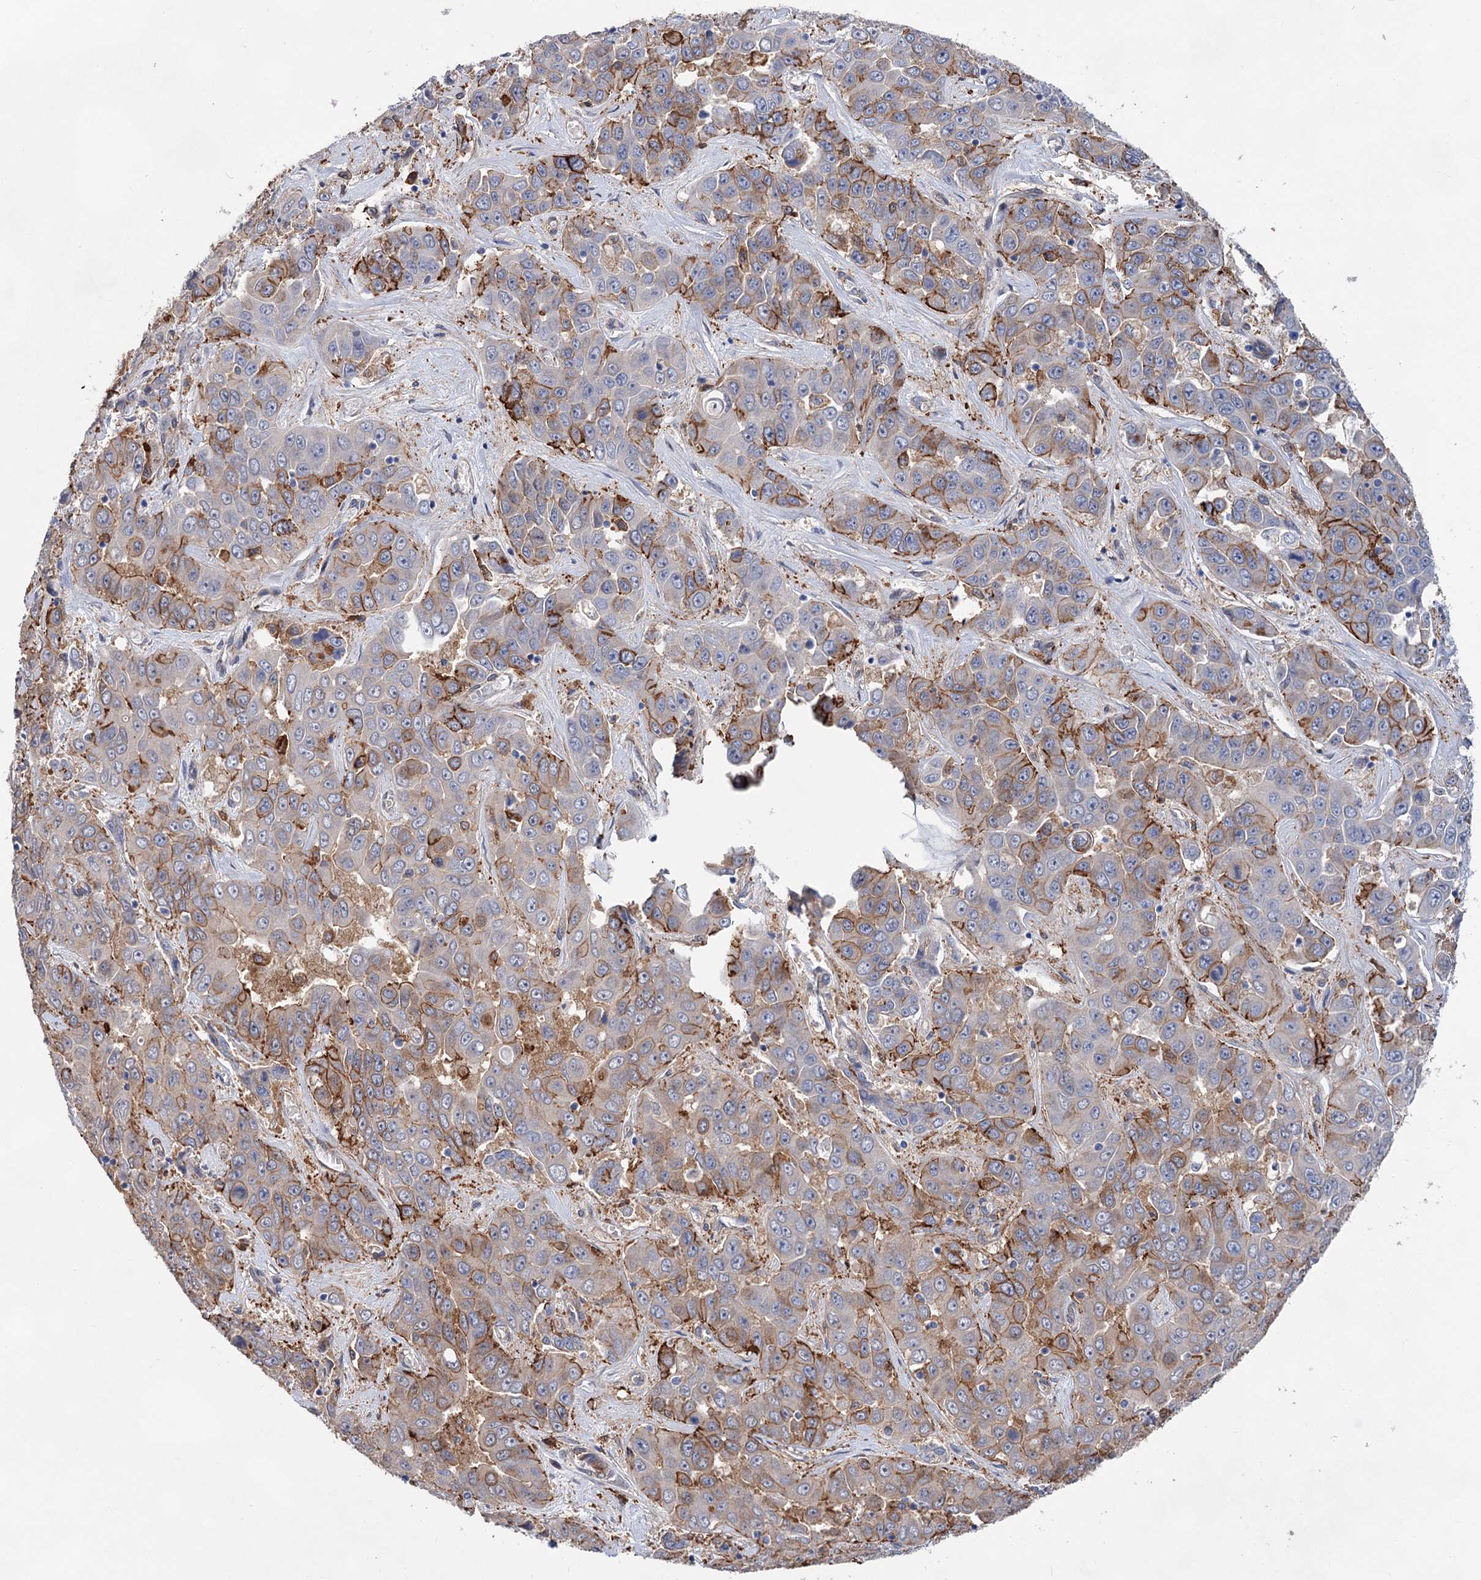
{"staining": {"intensity": "moderate", "quantity": "25%-75%", "location": "cytoplasmic/membranous"}, "tissue": "liver cancer", "cell_type": "Tumor cells", "image_type": "cancer", "snomed": [{"axis": "morphology", "description": "Cholangiocarcinoma"}, {"axis": "topography", "description": "Liver"}], "caption": "Cholangiocarcinoma (liver) tissue exhibits moderate cytoplasmic/membranous staining in about 25%-75% of tumor cells, visualized by immunohistochemistry.", "gene": "TMTC3", "patient": {"sex": "female", "age": 52}}